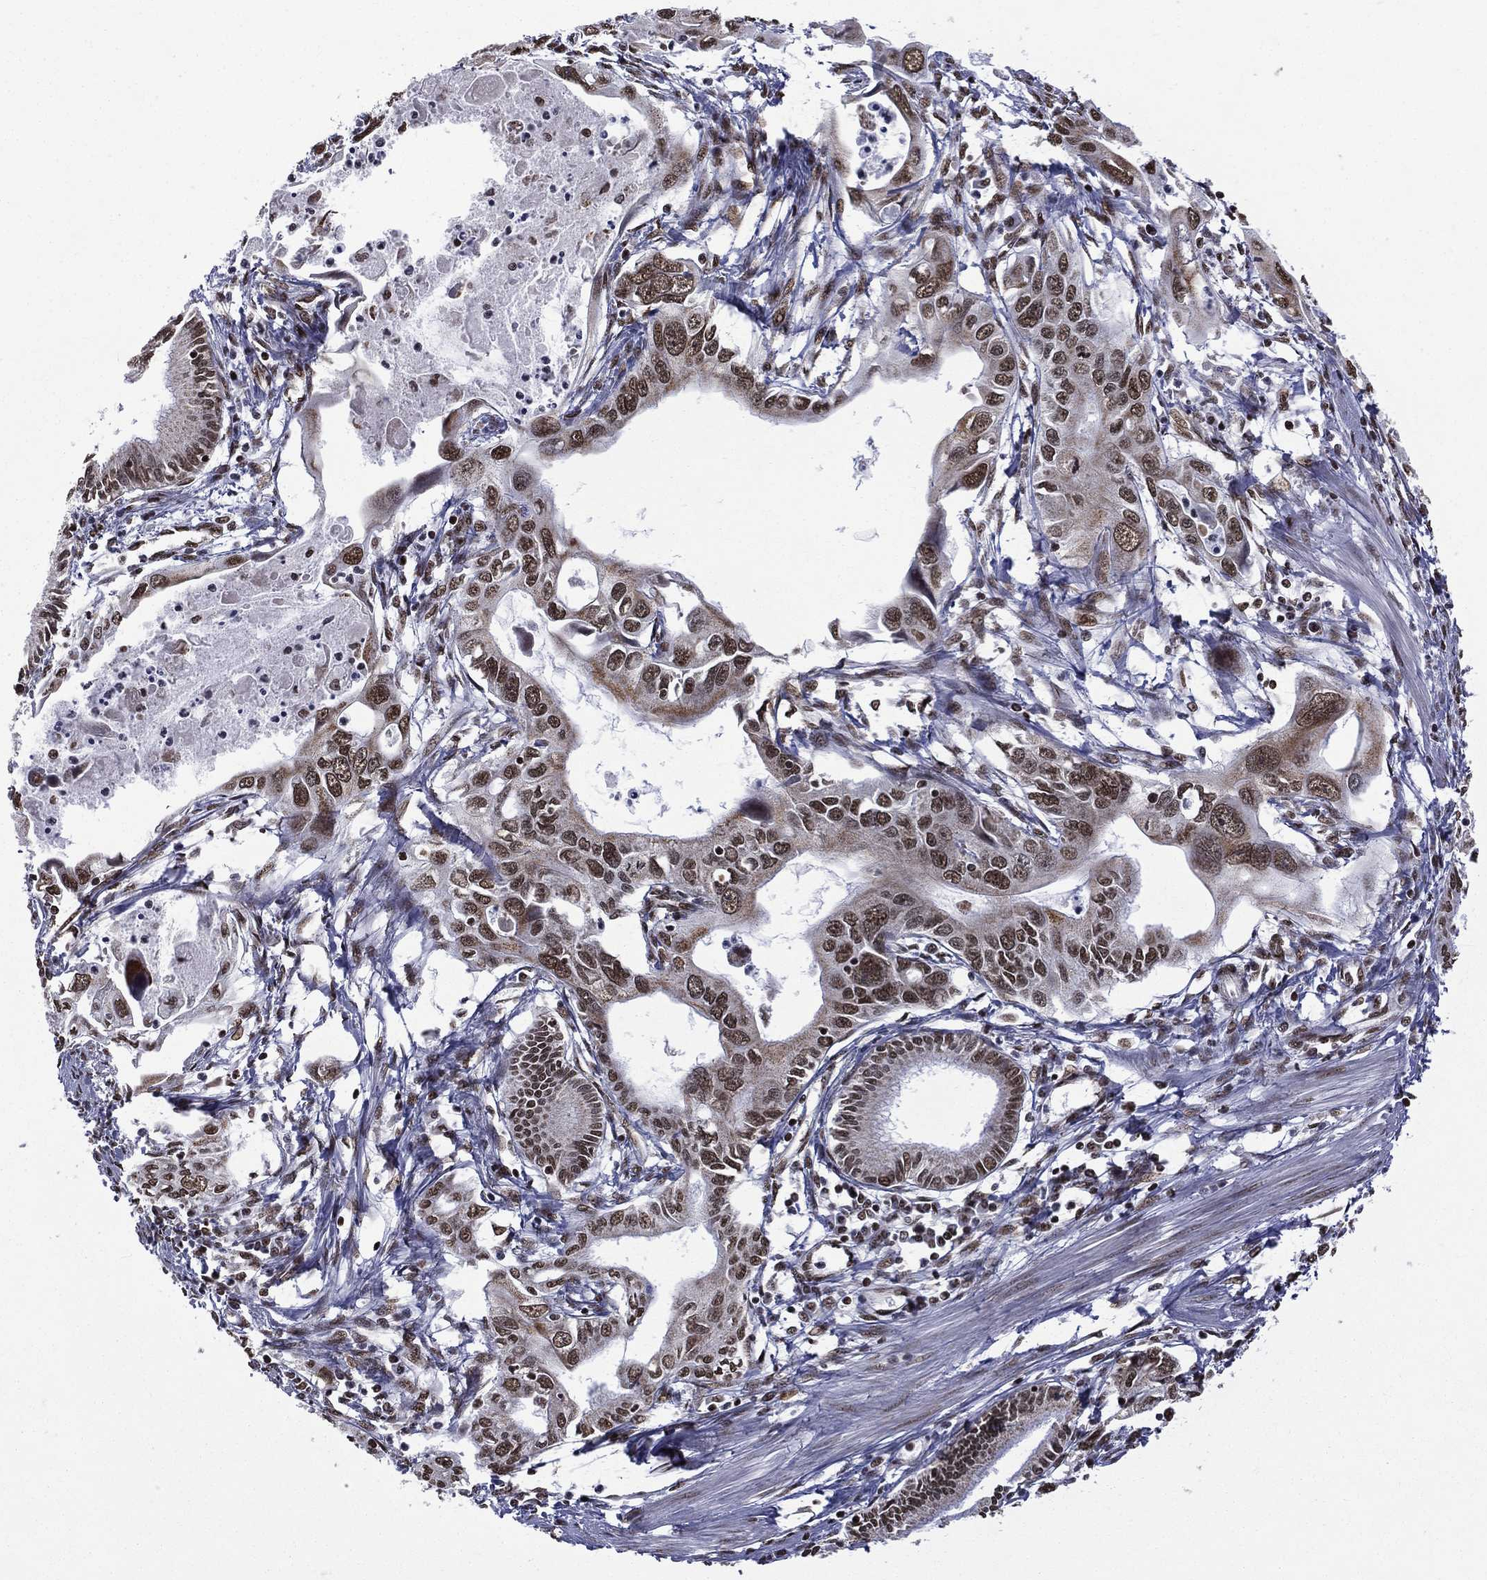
{"staining": {"intensity": "strong", "quantity": ">75%", "location": "nuclear"}, "tissue": "pancreatic cancer", "cell_type": "Tumor cells", "image_type": "cancer", "snomed": [{"axis": "morphology", "description": "Adenocarcinoma, NOS"}, {"axis": "topography", "description": "Pancreas"}], "caption": "Immunohistochemical staining of pancreatic cancer (adenocarcinoma) exhibits high levels of strong nuclear positivity in about >75% of tumor cells.", "gene": "C5orf24", "patient": {"sex": "male", "age": 60}}